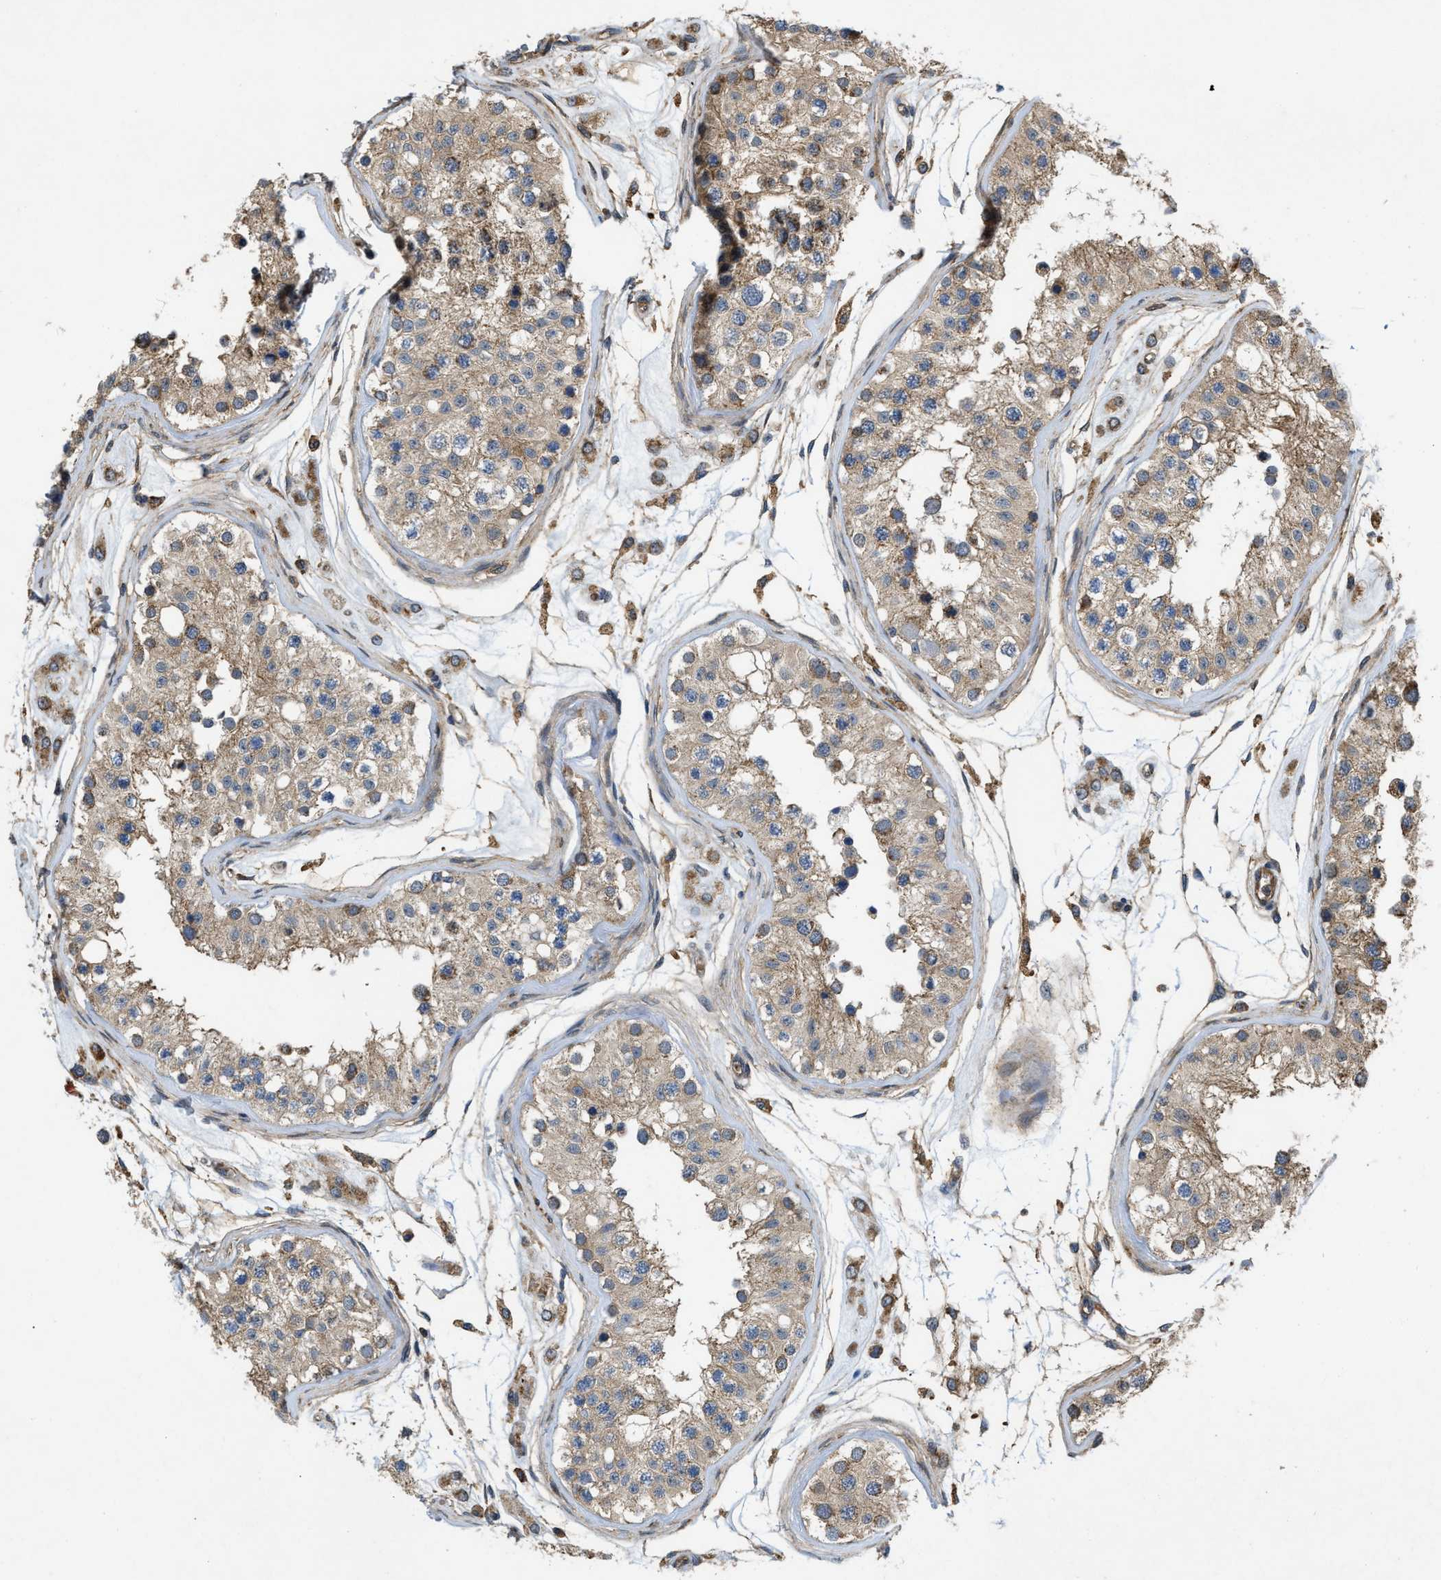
{"staining": {"intensity": "moderate", "quantity": "25%-75%", "location": "cytoplasmic/membranous"}, "tissue": "testis", "cell_type": "Cells in seminiferous ducts", "image_type": "normal", "snomed": [{"axis": "morphology", "description": "Normal tissue, NOS"}, {"axis": "morphology", "description": "Adenocarcinoma, metastatic, NOS"}, {"axis": "topography", "description": "Testis"}], "caption": "Protein expression analysis of normal human testis reveals moderate cytoplasmic/membranous positivity in approximately 25%-75% of cells in seminiferous ducts.", "gene": "GNB4", "patient": {"sex": "male", "age": 26}}